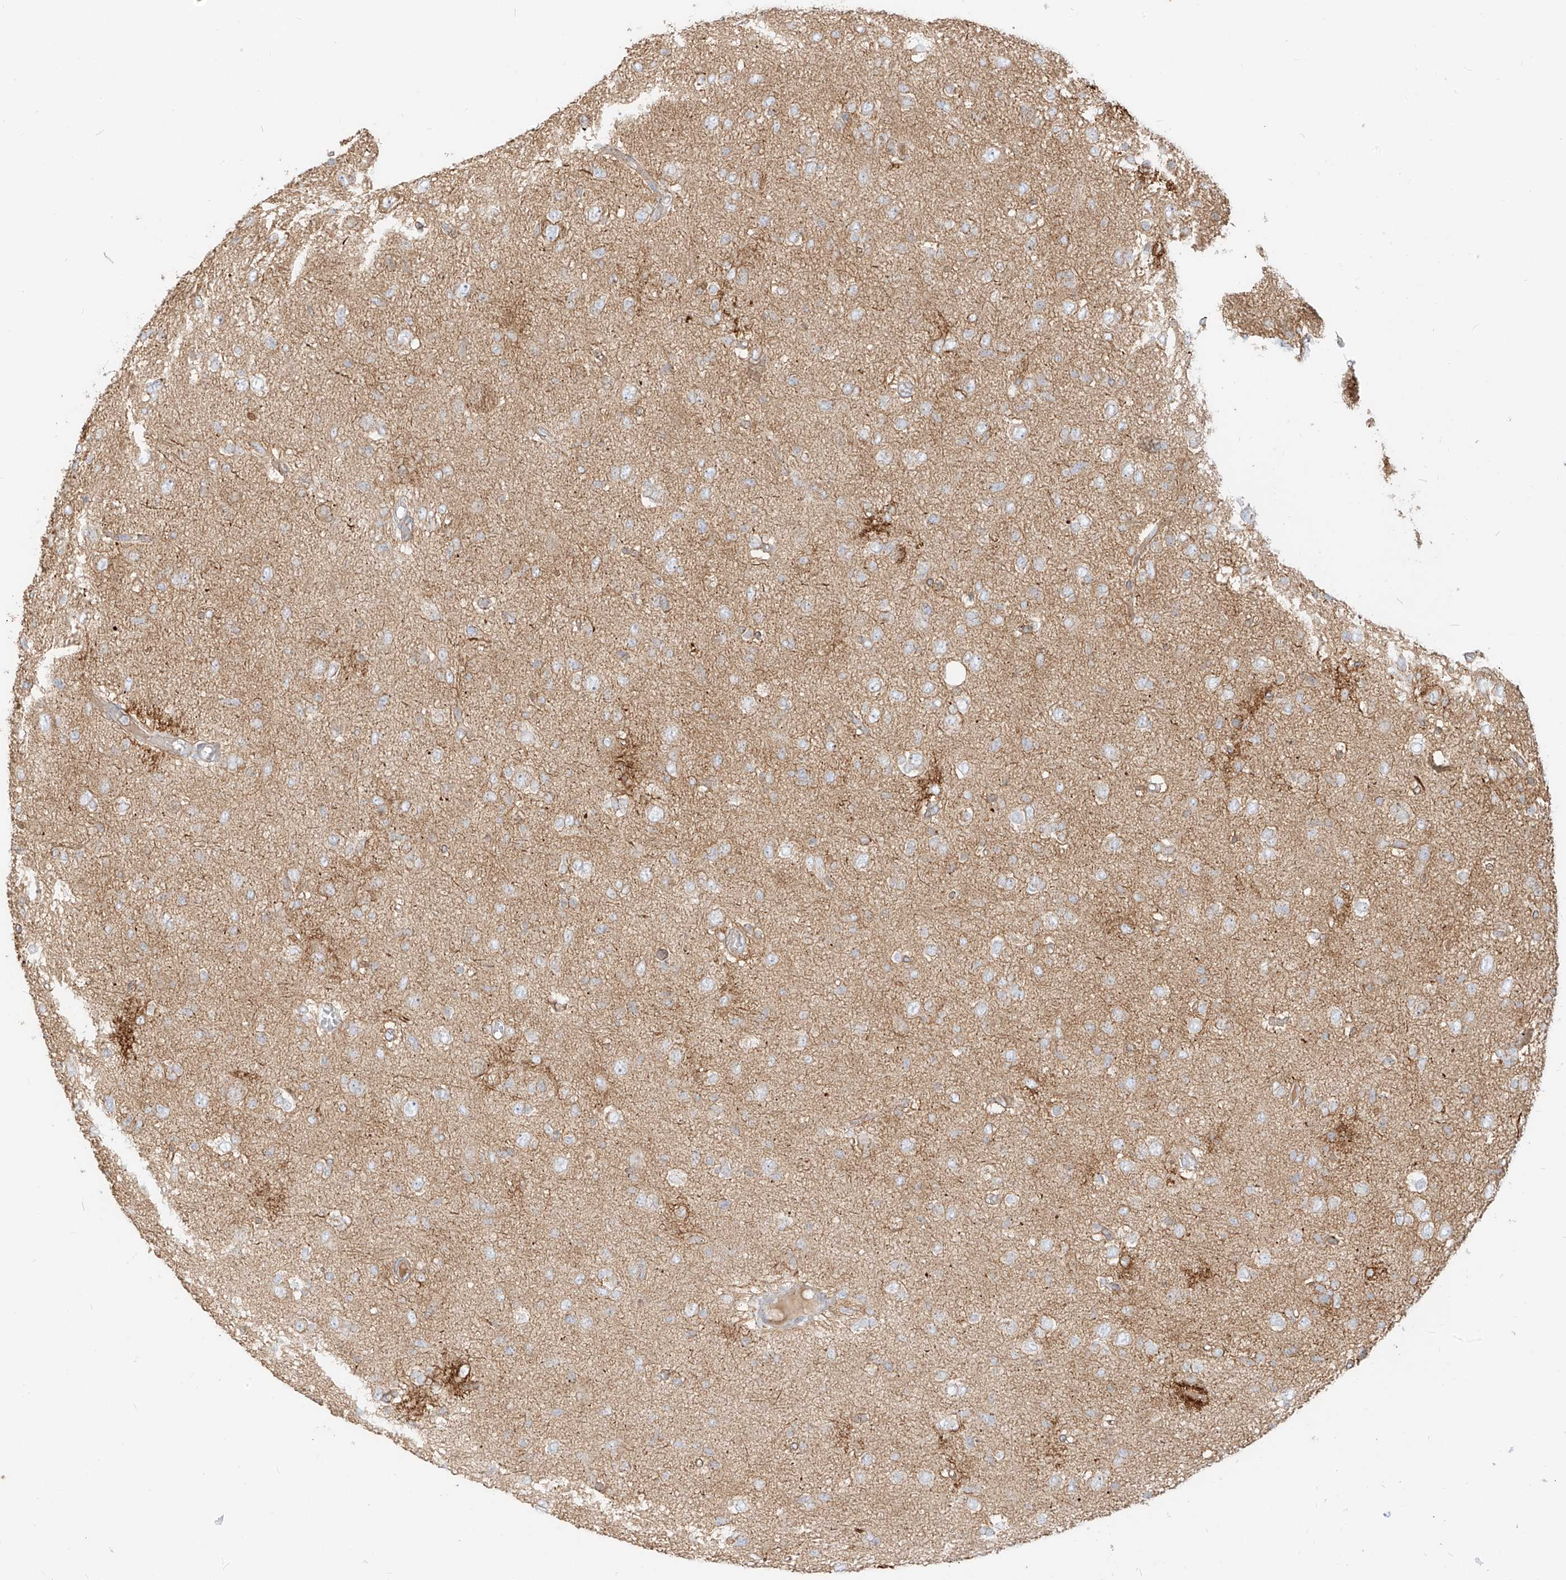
{"staining": {"intensity": "weak", "quantity": "<25%", "location": "cytoplasmic/membranous"}, "tissue": "glioma", "cell_type": "Tumor cells", "image_type": "cancer", "snomed": [{"axis": "morphology", "description": "Glioma, malignant, High grade"}, {"axis": "topography", "description": "Brain"}], "caption": "Human glioma stained for a protein using IHC exhibits no positivity in tumor cells.", "gene": "ZIM3", "patient": {"sex": "female", "age": 59}}